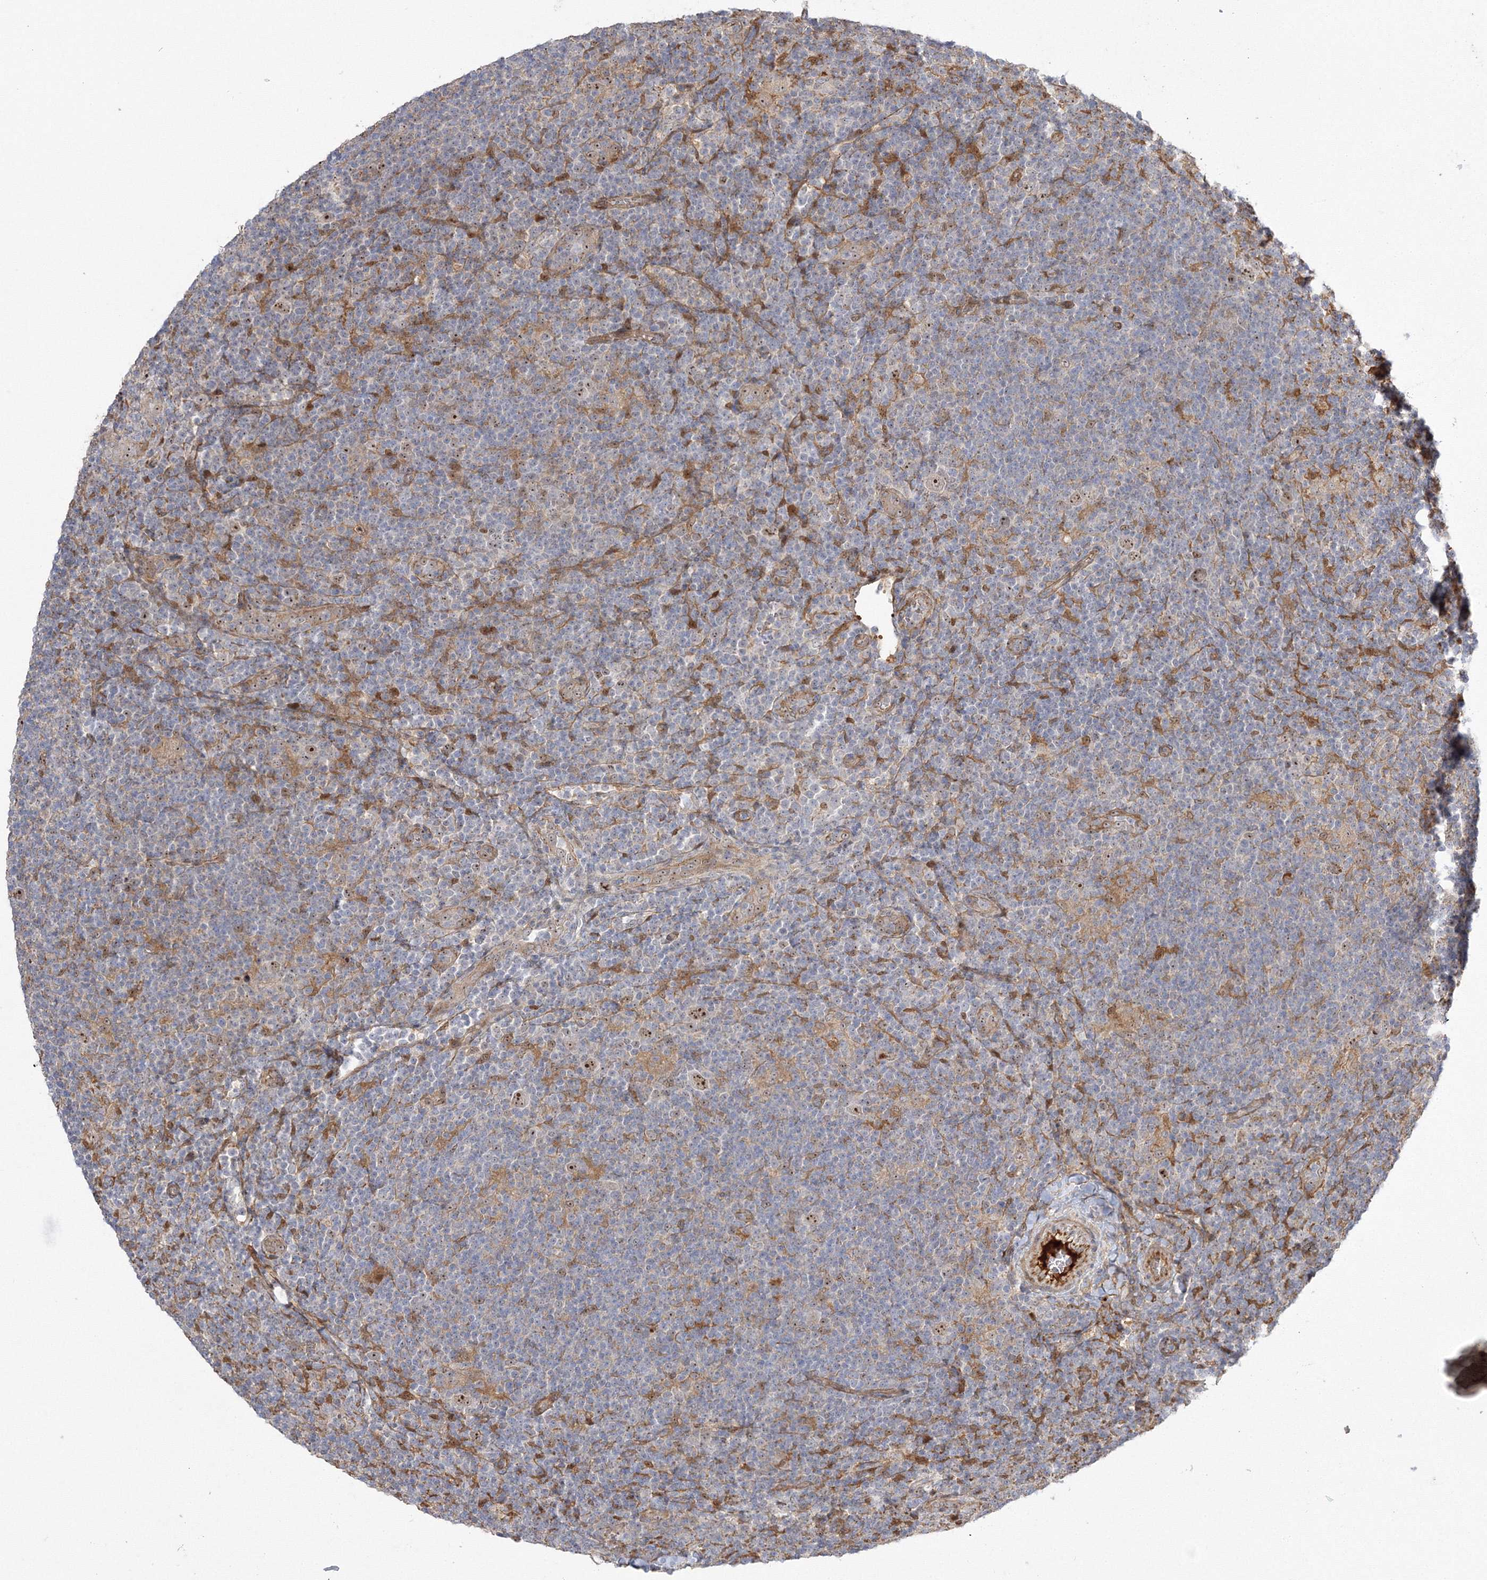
{"staining": {"intensity": "moderate", "quantity": ">75%", "location": "nuclear"}, "tissue": "lymphoma", "cell_type": "Tumor cells", "image_type": "cancer", "snomed": [{"axis": "morphology", "description": "Hodgkin's disease, NOS"}, {"axis": "topography", "description": "Lymph node"}], "caption": "There is medium levels of moderate nuclear expression in tumor cells of Hodgkin's disease, as demonstrated by immunohistochemical staining (brown color).", "gene": "NPM3", "patient": {"sex": "female", "age": 57}}